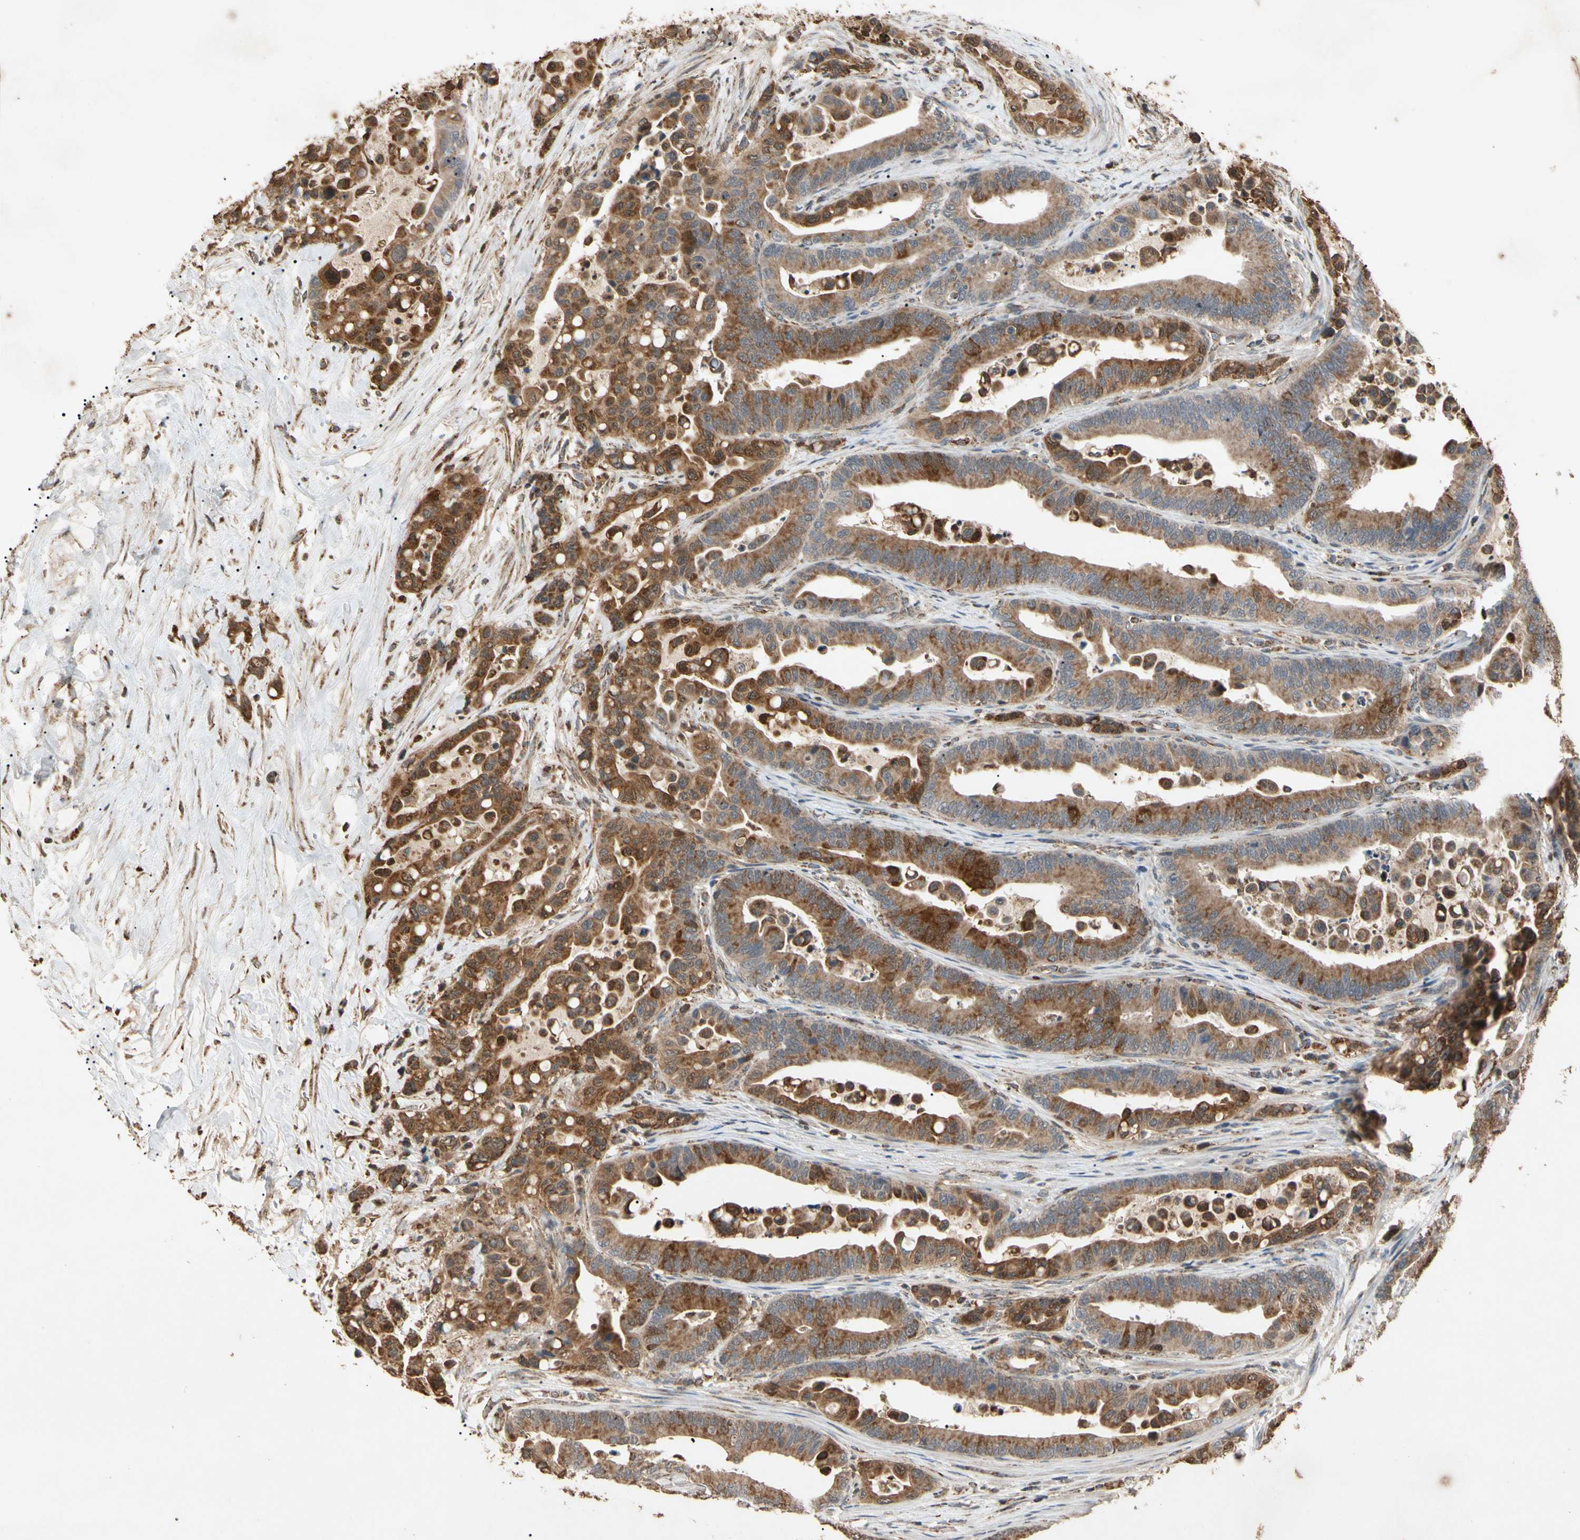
{"staining": {"intensity": "moderate", "quantity": ">75%", "location": "cytoplasmic/membranous"}, "tissue": "colorectal cancer", "cell_type": "Tumor cells", "image_type": "cancer", "snomed": [{"axis": "morphology", "description": "Normal tissue, NOS"}, {"axis": "morphology", "description": "Adenocarcinoma, NOS"}, {"axis": "topography", "description": "Colon"}], "caption": "About >75% of tumor cells in colorectal cancer demonstrate moderate cytoplasmic/membranous protein positivity as visualized by brown immunohistochemical staining.", "gene": "PRDX5", "patient": {"sex": "male", "age": 82}}